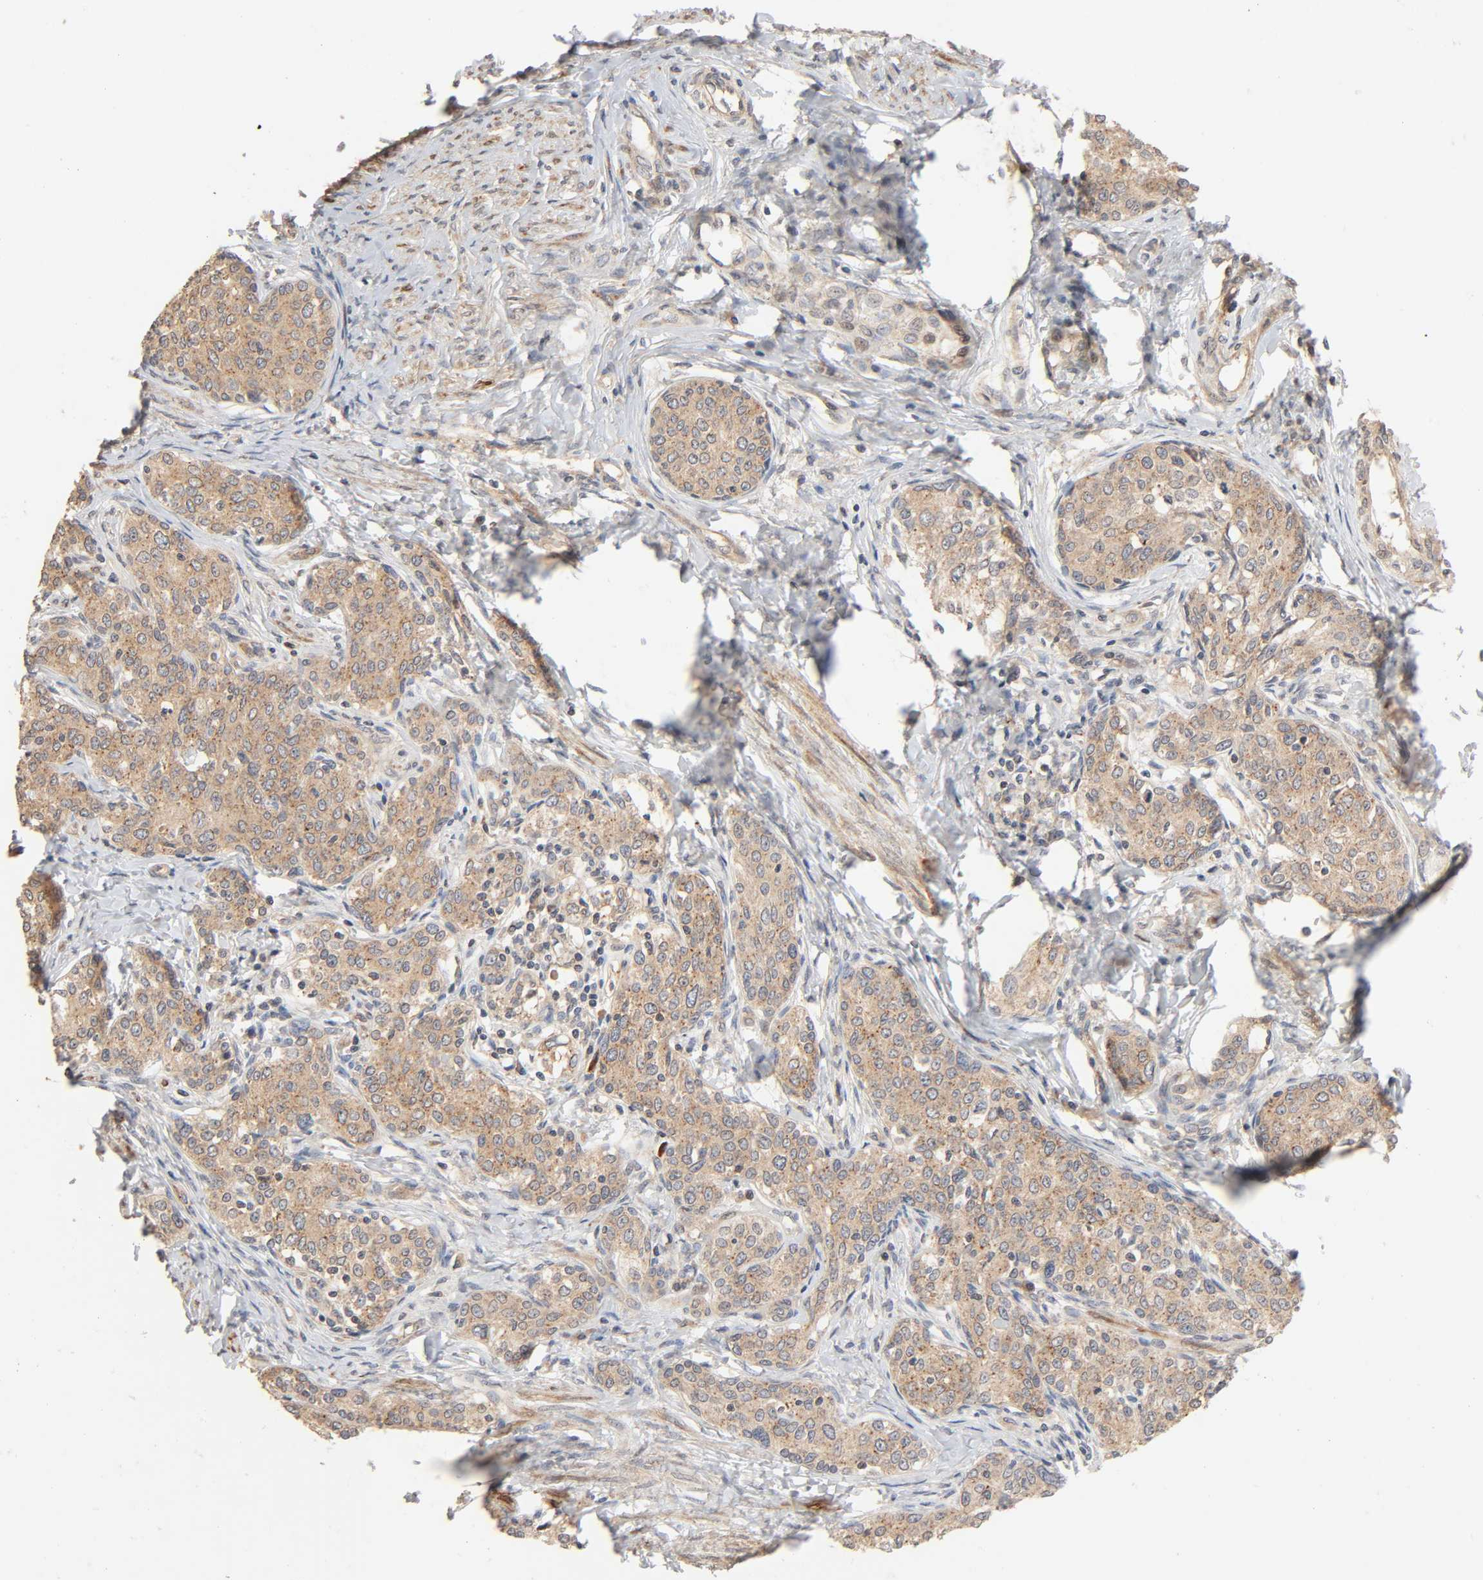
{"staining": {"intensity": "moderate", "quantity": ">75%", "location": "cytoplasmic/membranous"}, "tissue": "cervical cancer", "cell_type": "Tumor cells", "image_type": "cancer", "snomed": [{"axis": "morphology", "description": "Squamous cell carcinoma, NOS"}, {"axis": "morphology", "description": "Adenocarcinoma, NOS"}, {"axis": "topography", "description": "Cervix"}], "caption": "Immunohistochemical staining of human adenocarcinoma (cervical) shows moderate cytoplasmic/membranous protein expression in approximately >75% of tumor cells.", "gene": "NEMF", "patient": {"sex": "female", "age": 52}}